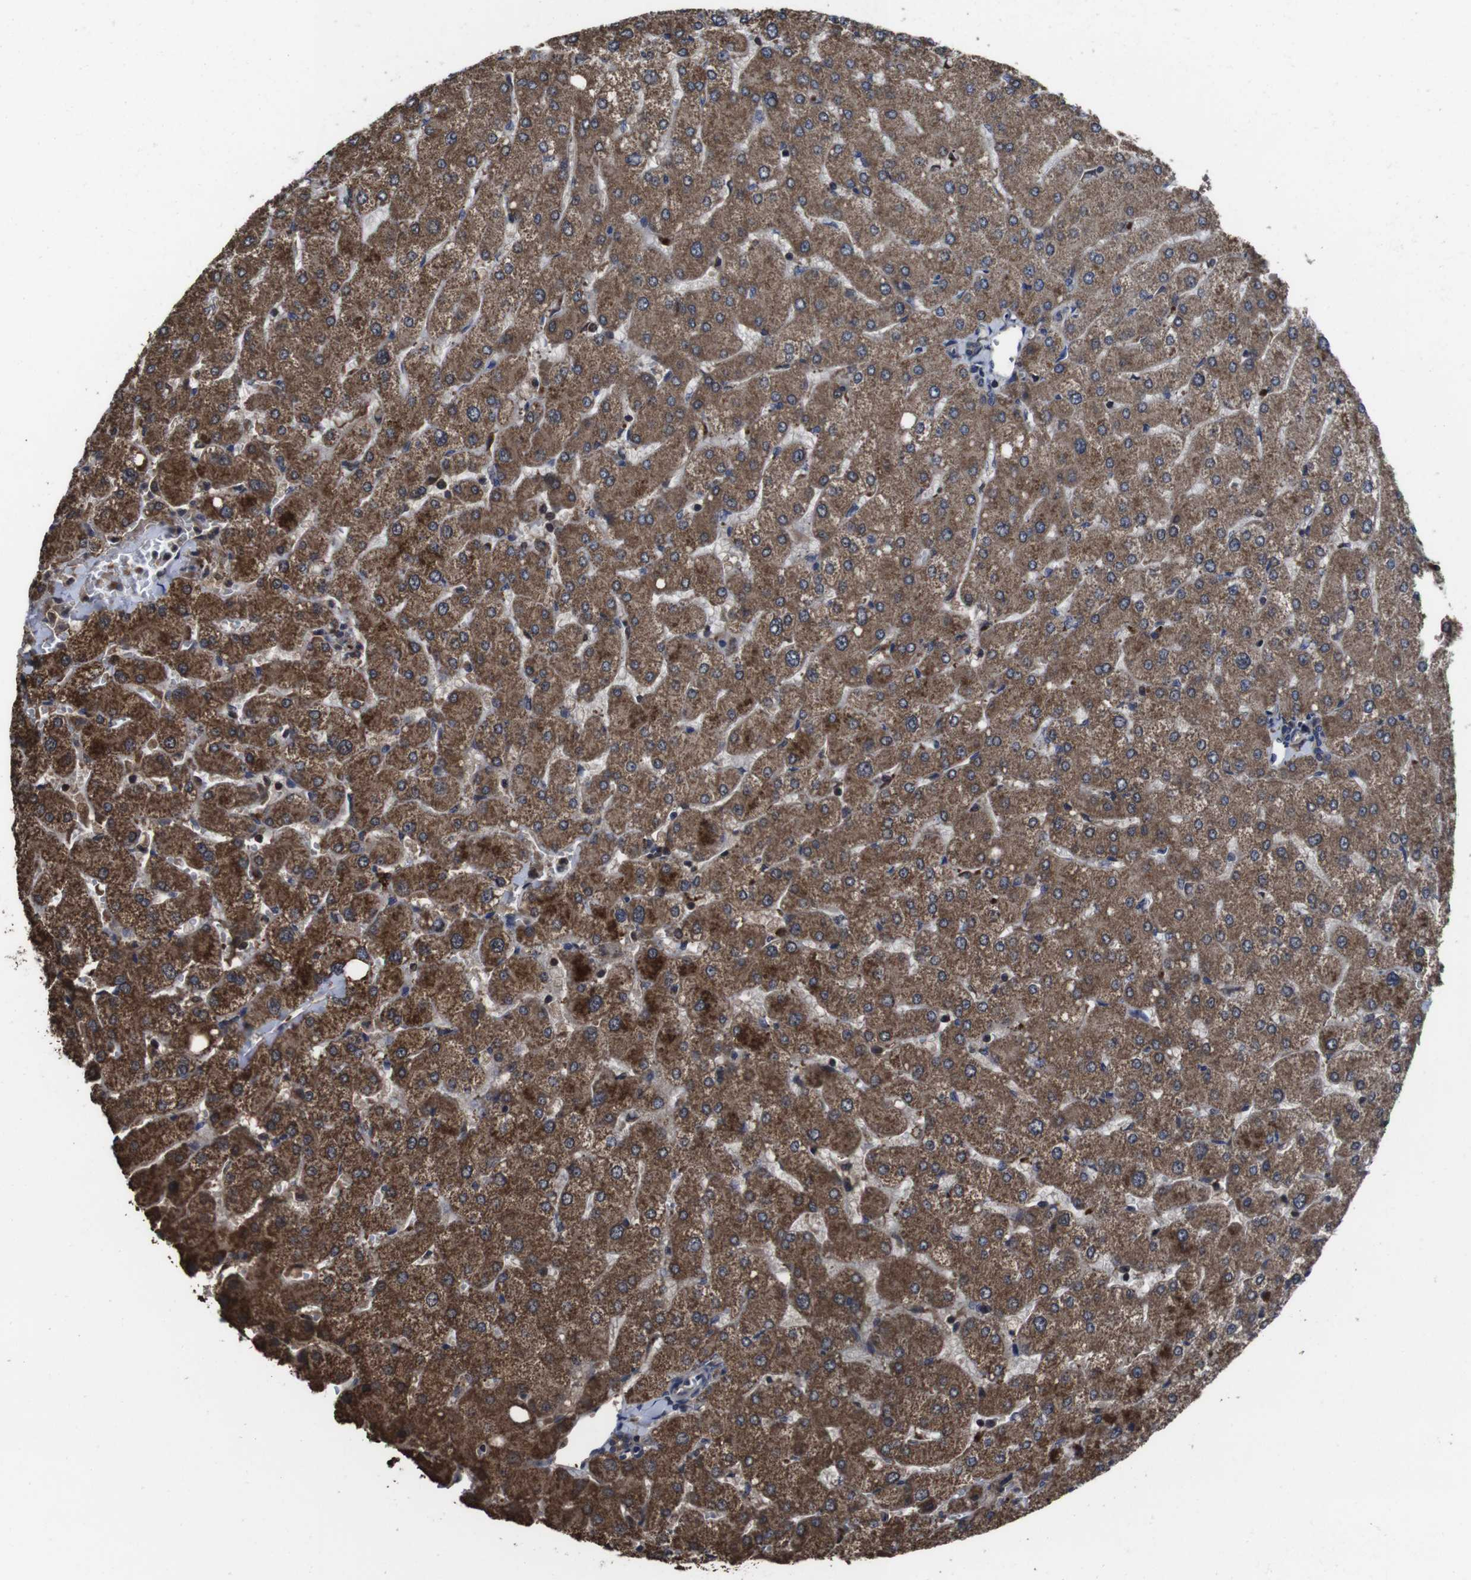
{"staining": {"intensity": "weak", "quantity": "25%-75%", "location": "cytoplasmic/membranous"}, "tissue": "liver", "cell_type": "Cholangiocytes", "image_type": "normal", "snomed": [{"axis": "morphology", "description": "Normal tissue, NOS"}, {"axis": "topography", "description": "Liver"}], "caption": "High-power microscopy captured an immunohistochemistry photomicrograph of normal liver, revealing weak cytoplasmic/membranous staining in approximately 25%-75% of cholangiocytes.", "gene": "CXCL11", "patient": {"sex": "male", "age": 55}}